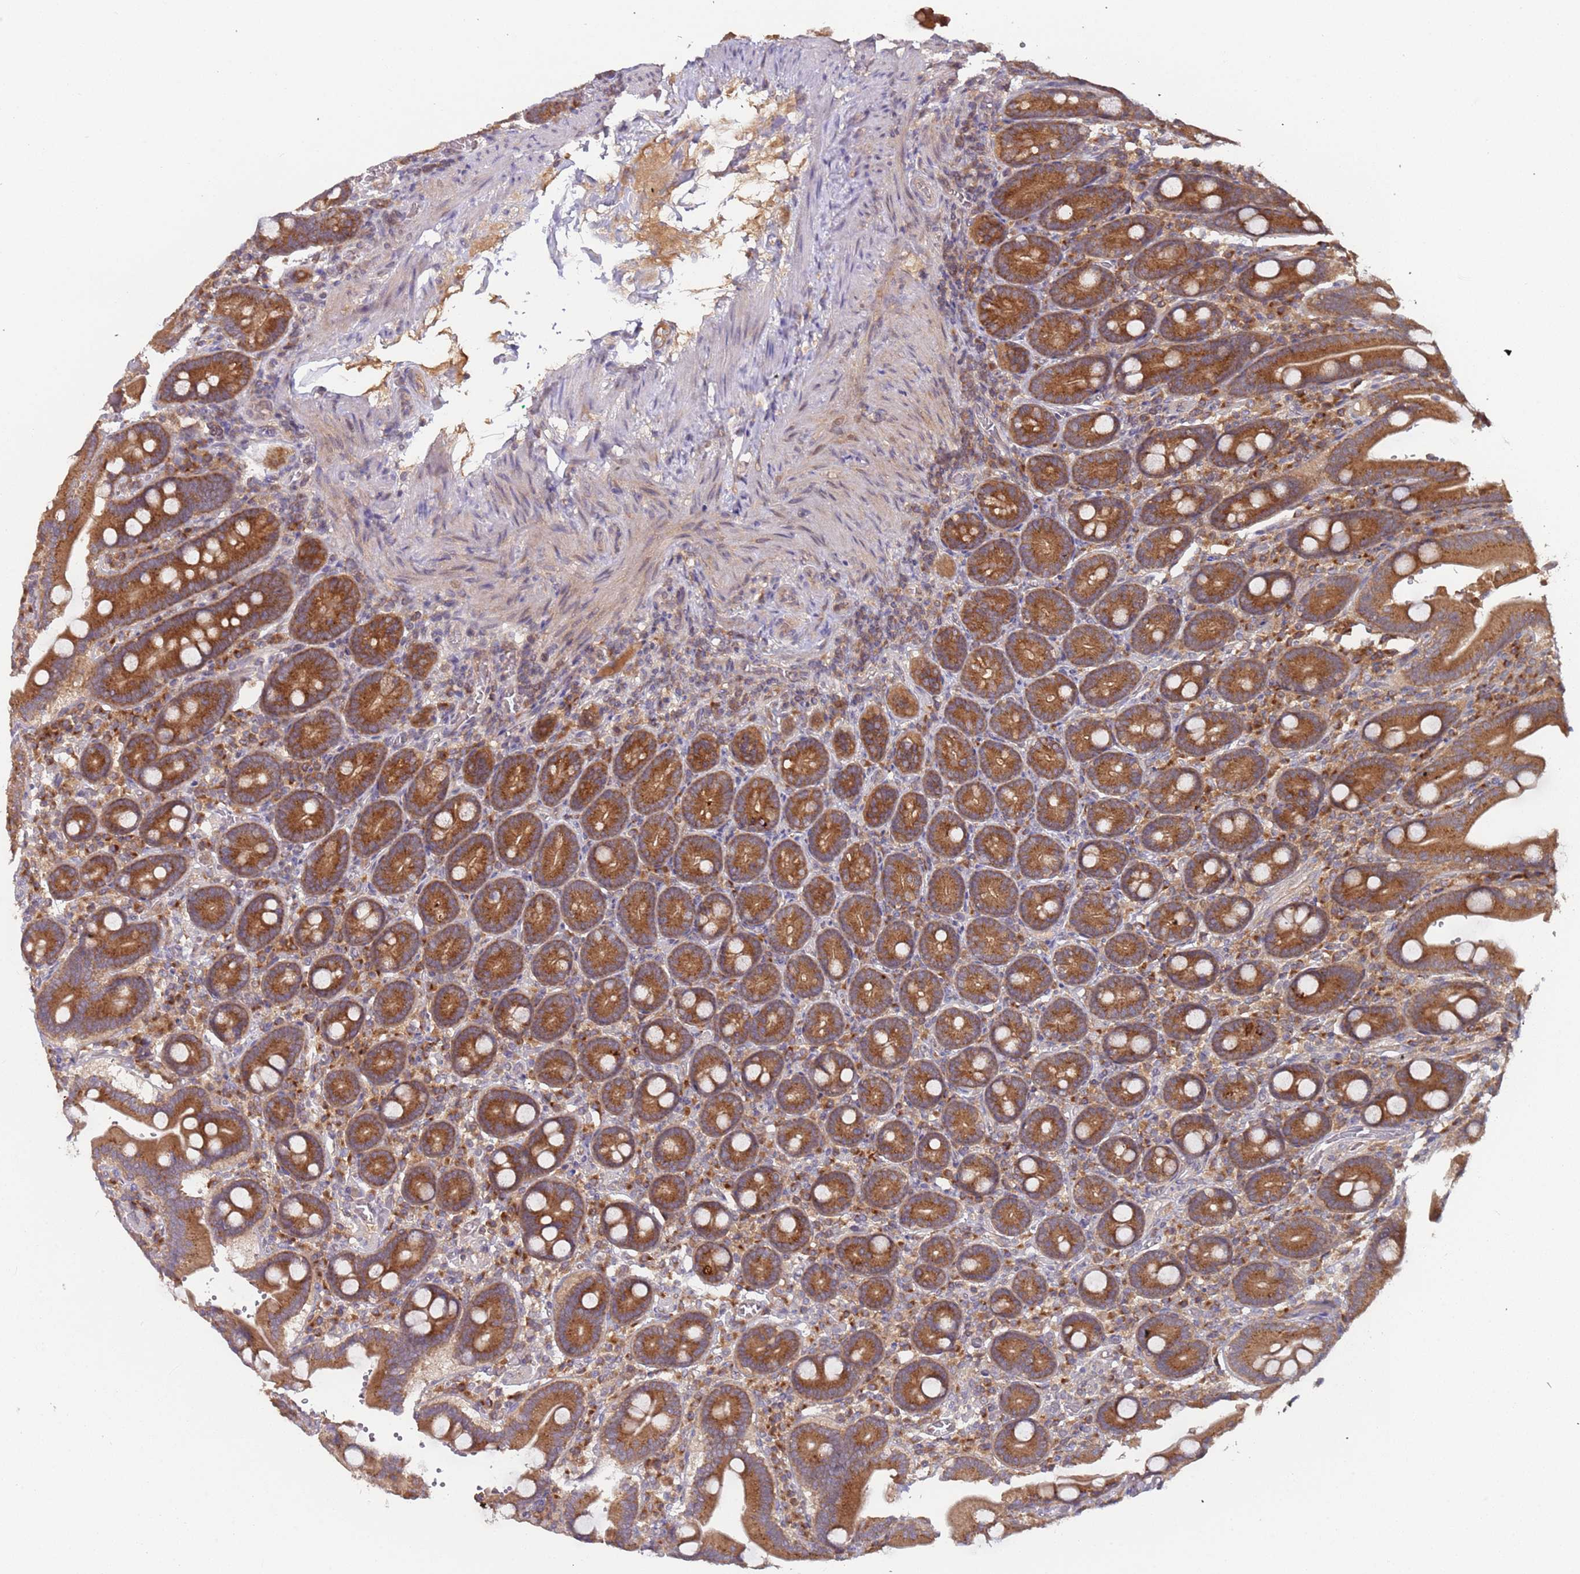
{"staining": {"intensity": "strong", "quantity": ">75%", "location": "cytoplasmic/membranous"}, "tissue": "duodenum", "cell_type": "Glandular cells", "image_type": "normal", "snomed": [{"axis": "morphology", "description": "Normal tissue, NOS"}, {"axis": "topography", "description": "Duodenum"}], "caption": "The immunohistochemical stain shows strong cytoplasmic/membranous positivity in glandular cells of normal duodenum. The staining was performed using DAB (3,3'-diaminobenzidine), with brown indicating positive protein expression. Nuclei are stained blue with hematoxylin.", "gene": "OR5A2", "patient": {"sex": "female", "age": 62}}